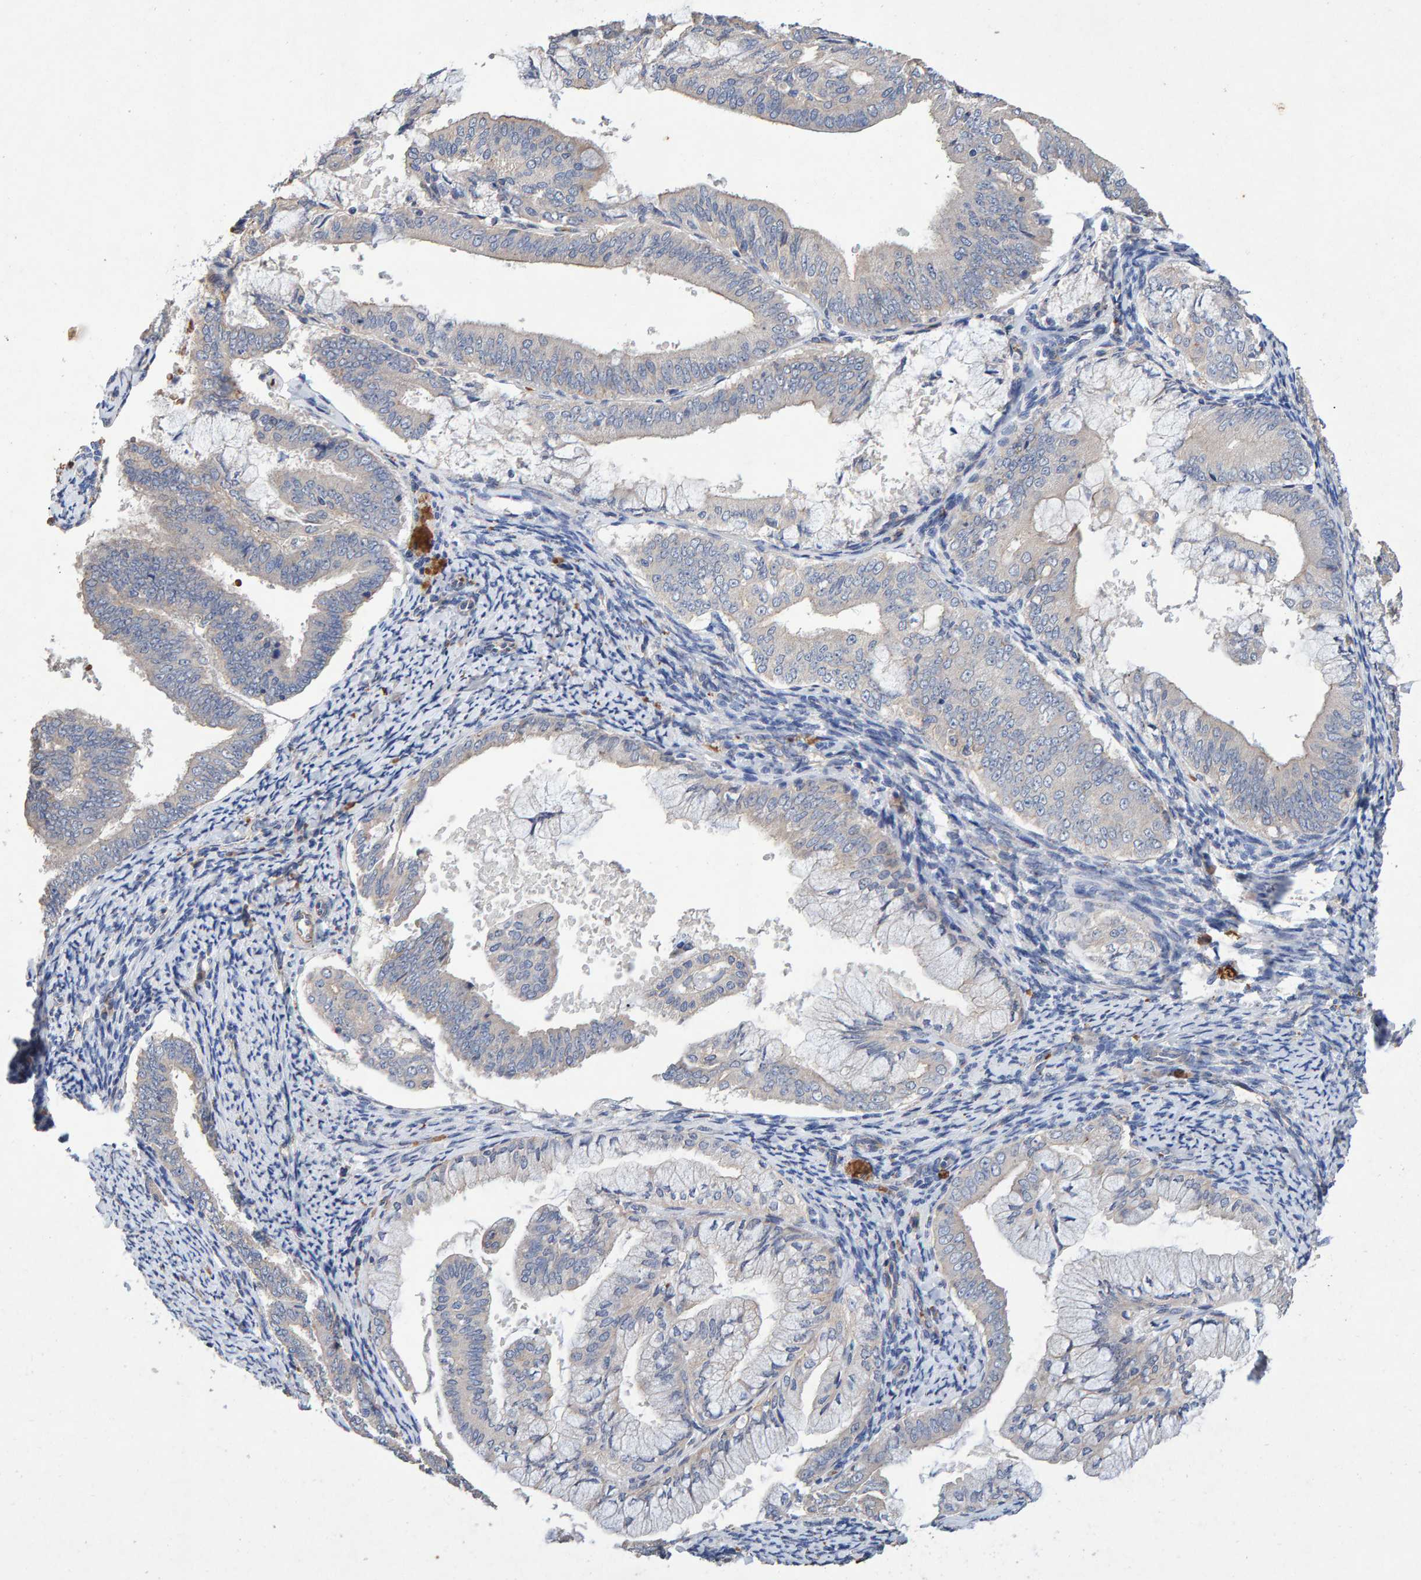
{"staining": {"intensity": "negative", "quantity": "none", "location": "none"}, "tissue": "endometrial cancer", "cell_type": "Tumor cells", "image_type": "cancer", "snomed": [{"axis": "morphology", "description": "Adenocarcinoma, NOS"}, {"axis": "topography", "description": "Endometrium"}], "caption": "Immunohistochemical staining of endometrial adenocarcinoma demonstrates no significant staining in tumor cells.", "gene": "EFR3A", "patient": {"sex": "female", "age": 63}}